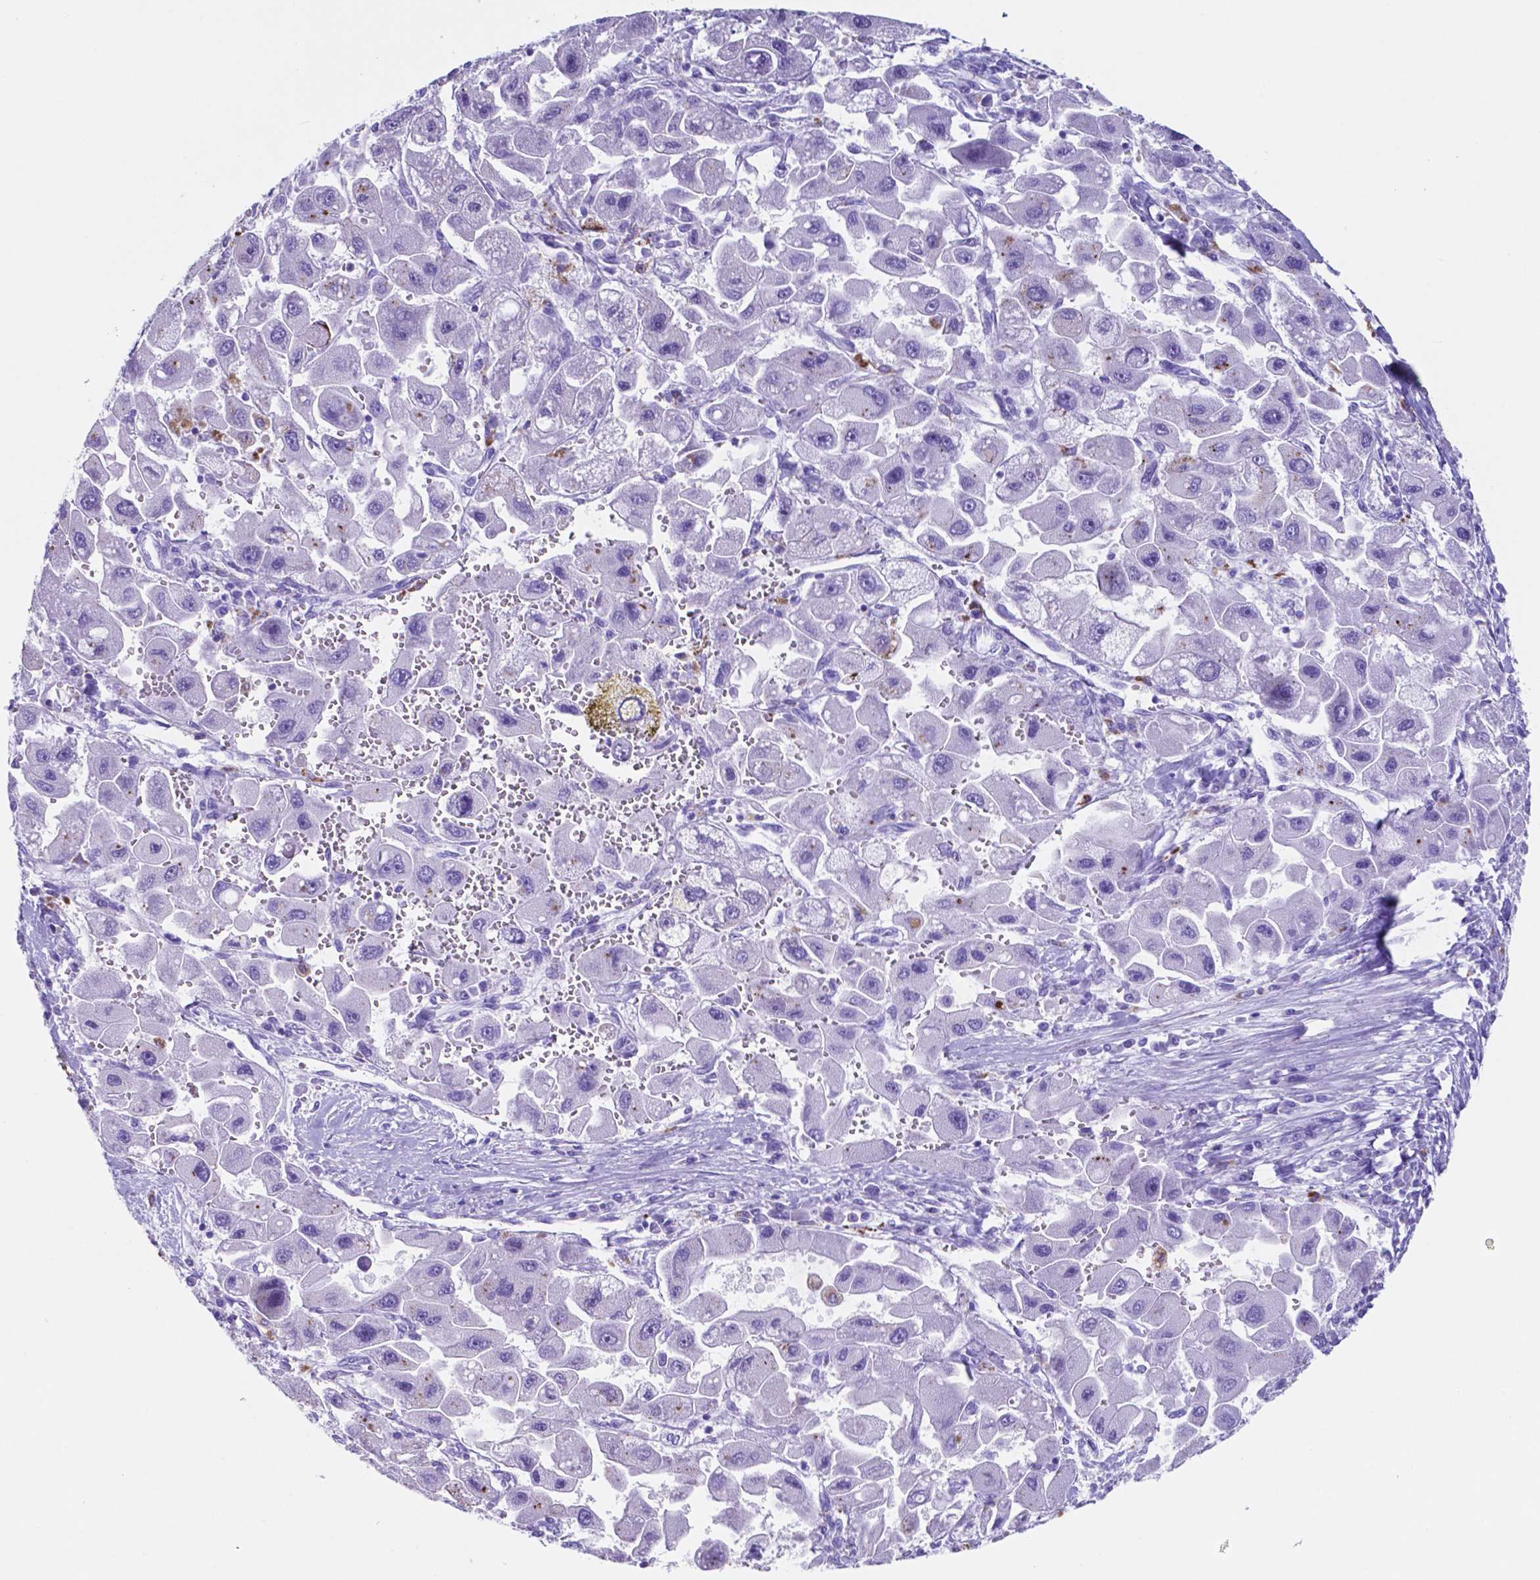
{"staining": {"intensity": "negative", "quantity": "none", "location": "none"}, "tissue": "liver cancer", "cell_type": "Tumor cells", "image_type": "cancer", "snomed": [{"axis": "morphology", "description": "Carcinoma, Hepatocellular, NOS"}, {"axis": "topography", "description": "Liver"}], "caption": "Immunohistochemistry photomicrograph of neoplastic tissue: human hepatocellular carcinoma (liver) stained with DAB exhibits no significant protein staining in tumor cells.", "gene": "DNAAF8", "patient": {"sex": "male", "age": 24}}